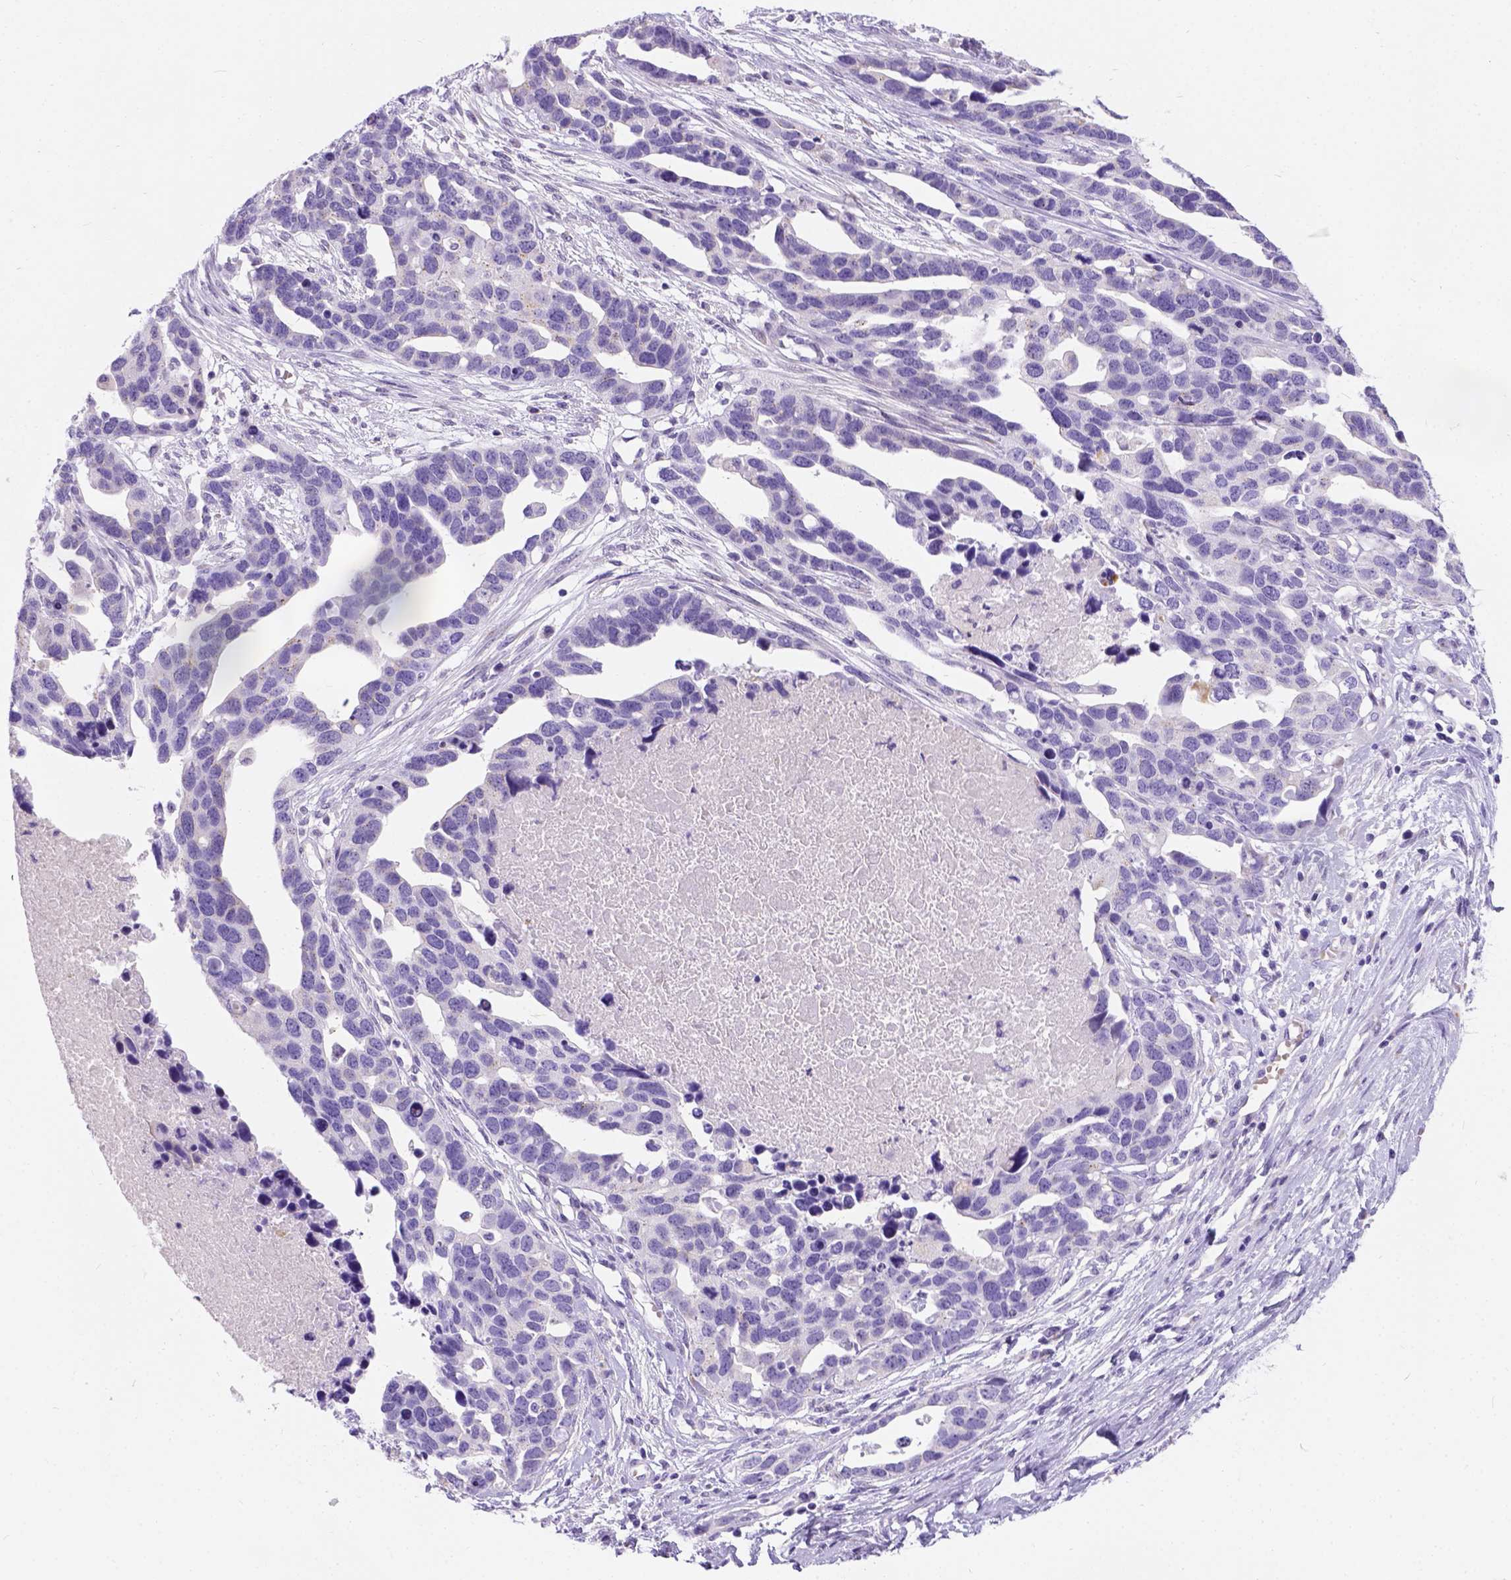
{"staining": {"intensity": "negative", "quantity": "none", "location": "none"}, "tissue": "ovarian cancer", "cell_type": "Tumor cells", "image_type": "cancer", "snomed": [{"axis": "morphology", "description": "Cystadenocarcinoma, serous, NOS"}, {"axis": "topography", "description": "Ovary"}], "caption": "Immunohistochemical staining of human ovarian serous cystadenocarcinoma shows no significant expression in tumor cells.", "gene": "PHF7", "patient": {"sex": "female", "age": 54}}